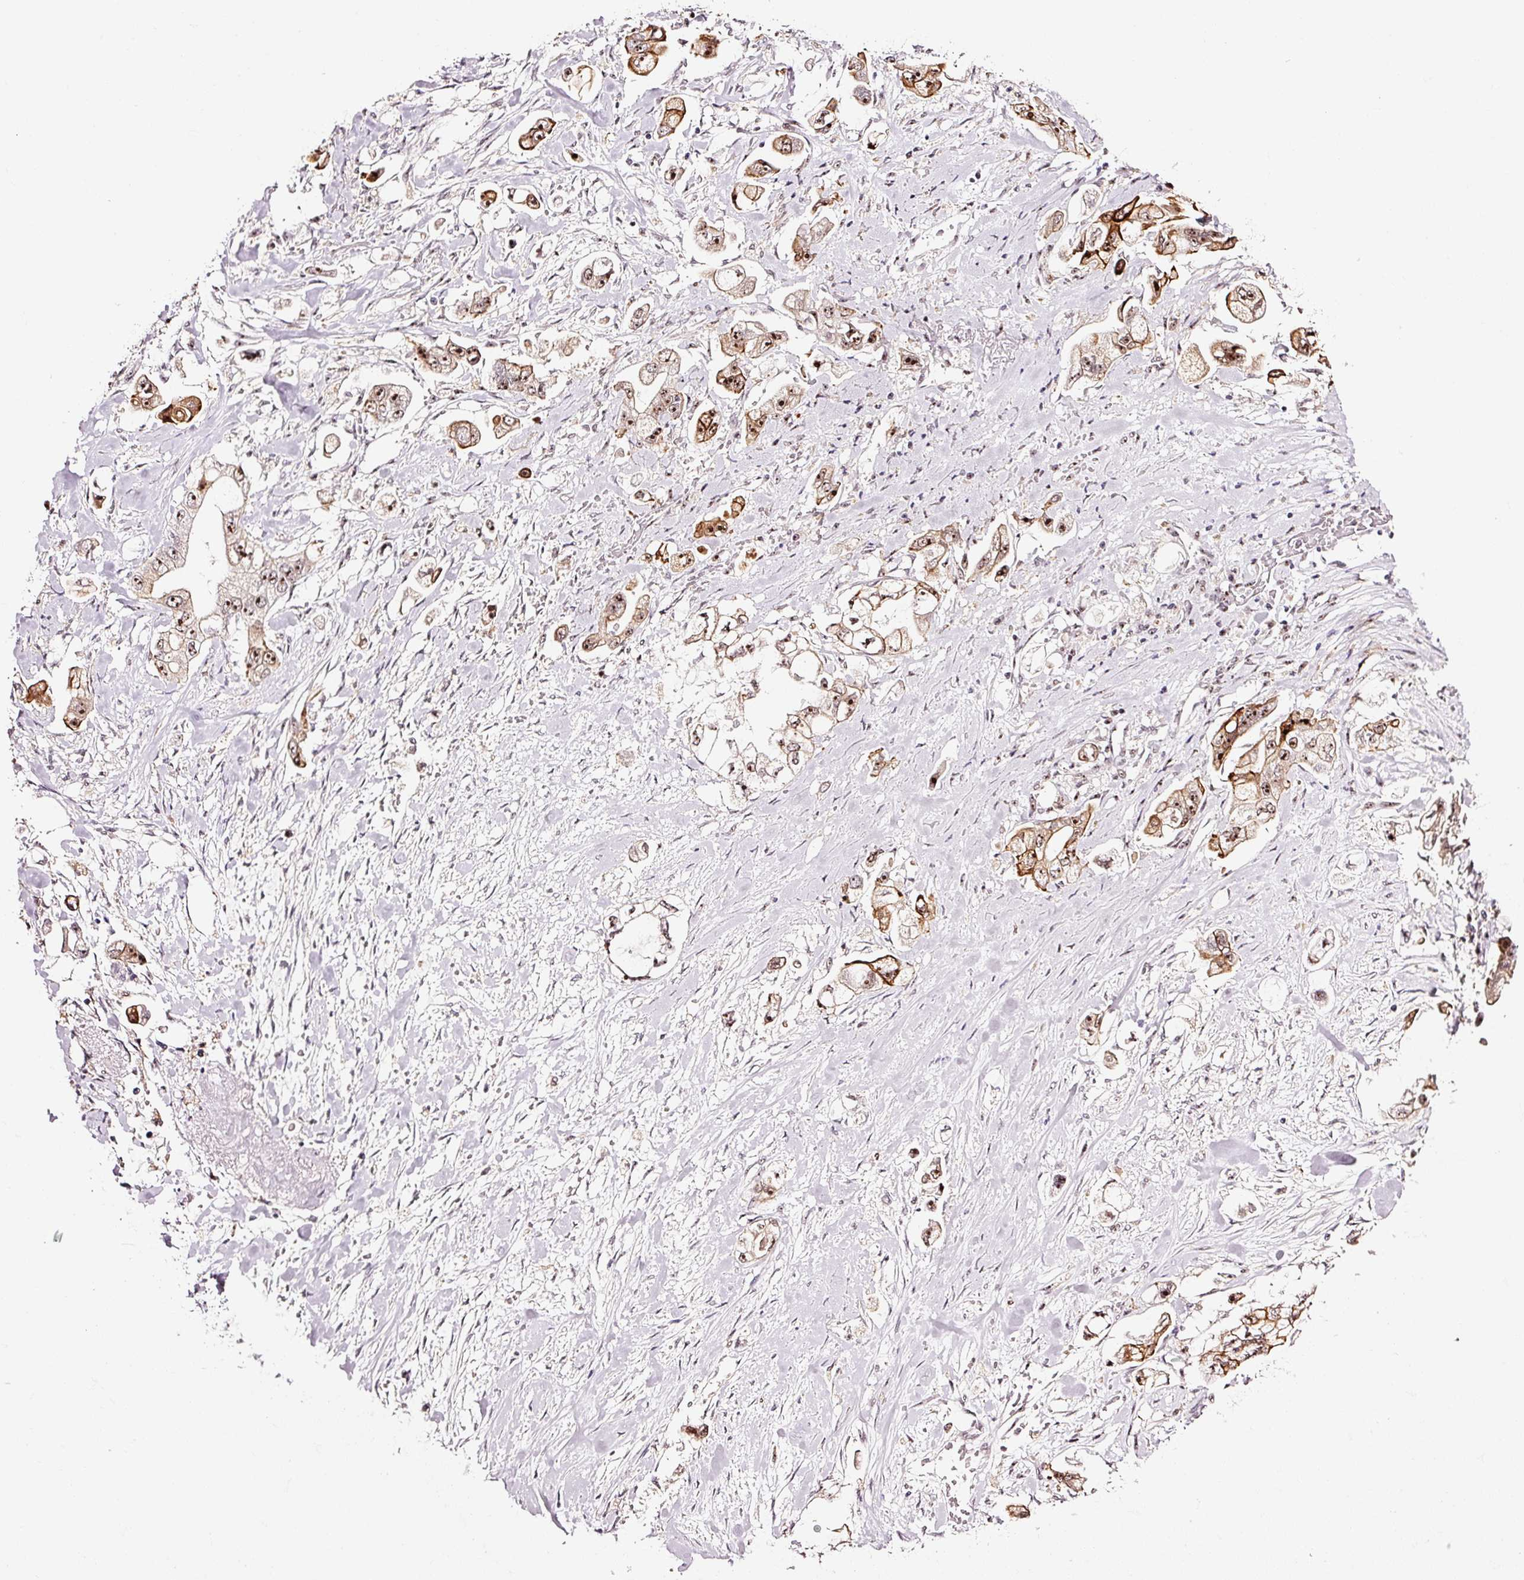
{"staining": {"intensity": "strong", "quantity": ">75%", "location": "cytoplasmic/membranous,nuclear"}, "tissue": "stomach cancer", "cell_type": "Tumor cells", "image_type": "cancer", "snomed": [{"axis": "morphology", "description": "Adenocarcinoma, NOS"}, {"axis": "topography", "description": "Stomach"}], "caption": "Protein analysis of adenocarcinoma (stomach) tissue displays strong cytoplasmic/membranous and nuclear positivity in about >75% of tumor cells. The staining is performed using DAB brown chromogen to label protein expression. The nuclei are counter-stained blue using hematoxylin.", "gene": "GNL3", "patient": {"sex": "male", "age": 62}}